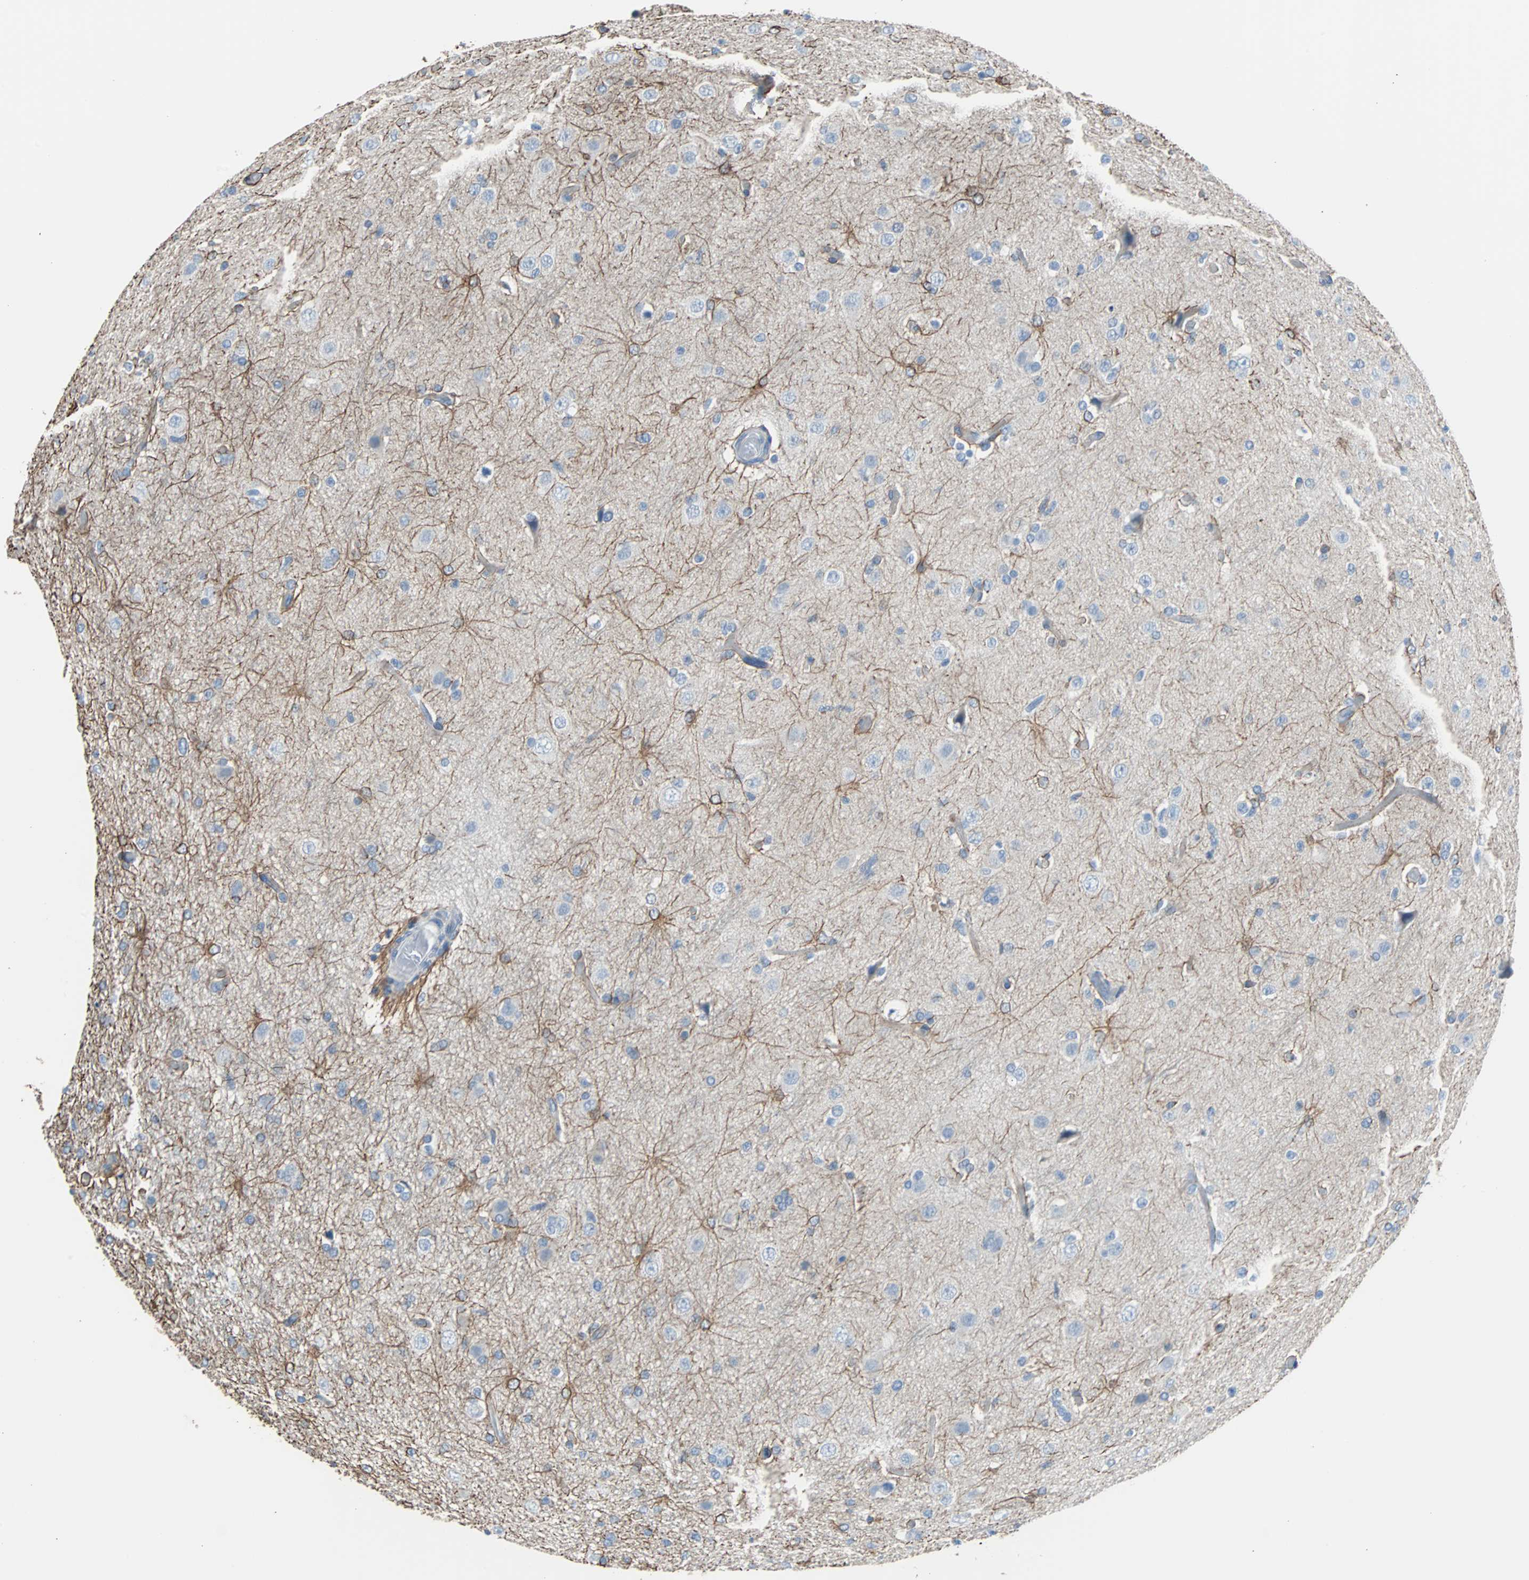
{"staining": {"intensity": "negative", "quantity": "none", "location": "none"}, "tissue": "glioma", "cell_type": "Tumor cells", "image_type": "cancer", "snomed": [{"axis": "morphology", "description": "Glioma, malignant, High grade"}, {"axis": "topography", "description": "Brain"}], "caption": "DAB (3,3'-diaminobenzidine) immunohistochemical staining of human glioma reveals no significant staining in tumor cells. (DAB IHC, high magnification).", "gene": "KRT7", "patient": {"sex": "male", "age": 33}}